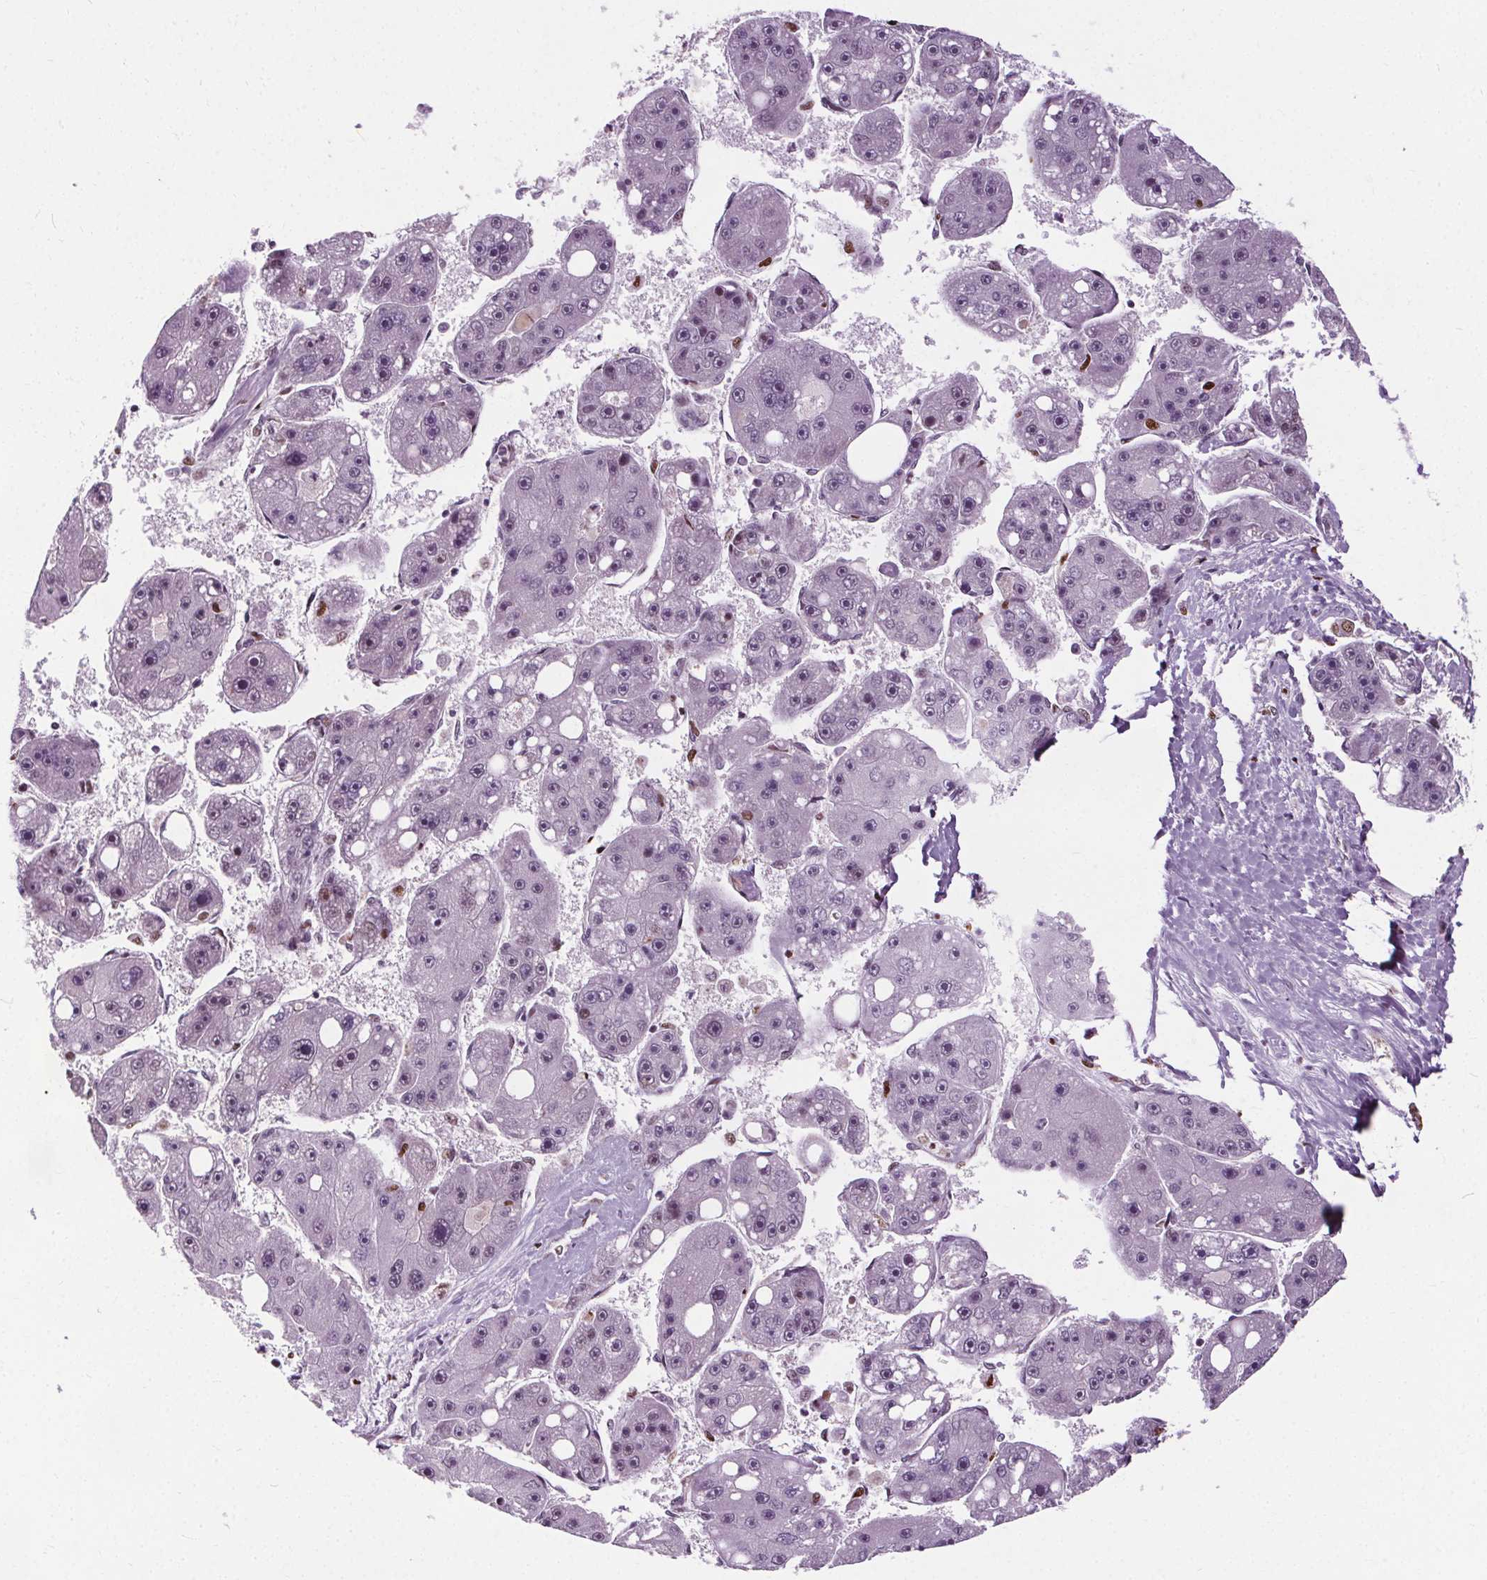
{"staining": {"intensity": "negative", "quantity": "none", "location": "none"}, "tissue": "liver cancer", "cell_type": "Tumor cells", "image_type": "cancer", "snomed": [{"axis": "morphology", "description": "Carcinoma, Hepatocellular, NOS"}, {"axis": "topography", "description": "Liver"}], "caption": "Immunohistochemistry of human liver cancer (hepatocellular carcinoma) shows no staining in tumor cells.", "gene": "CEBPA", "patient": {"sex": "female", "age": 61}}